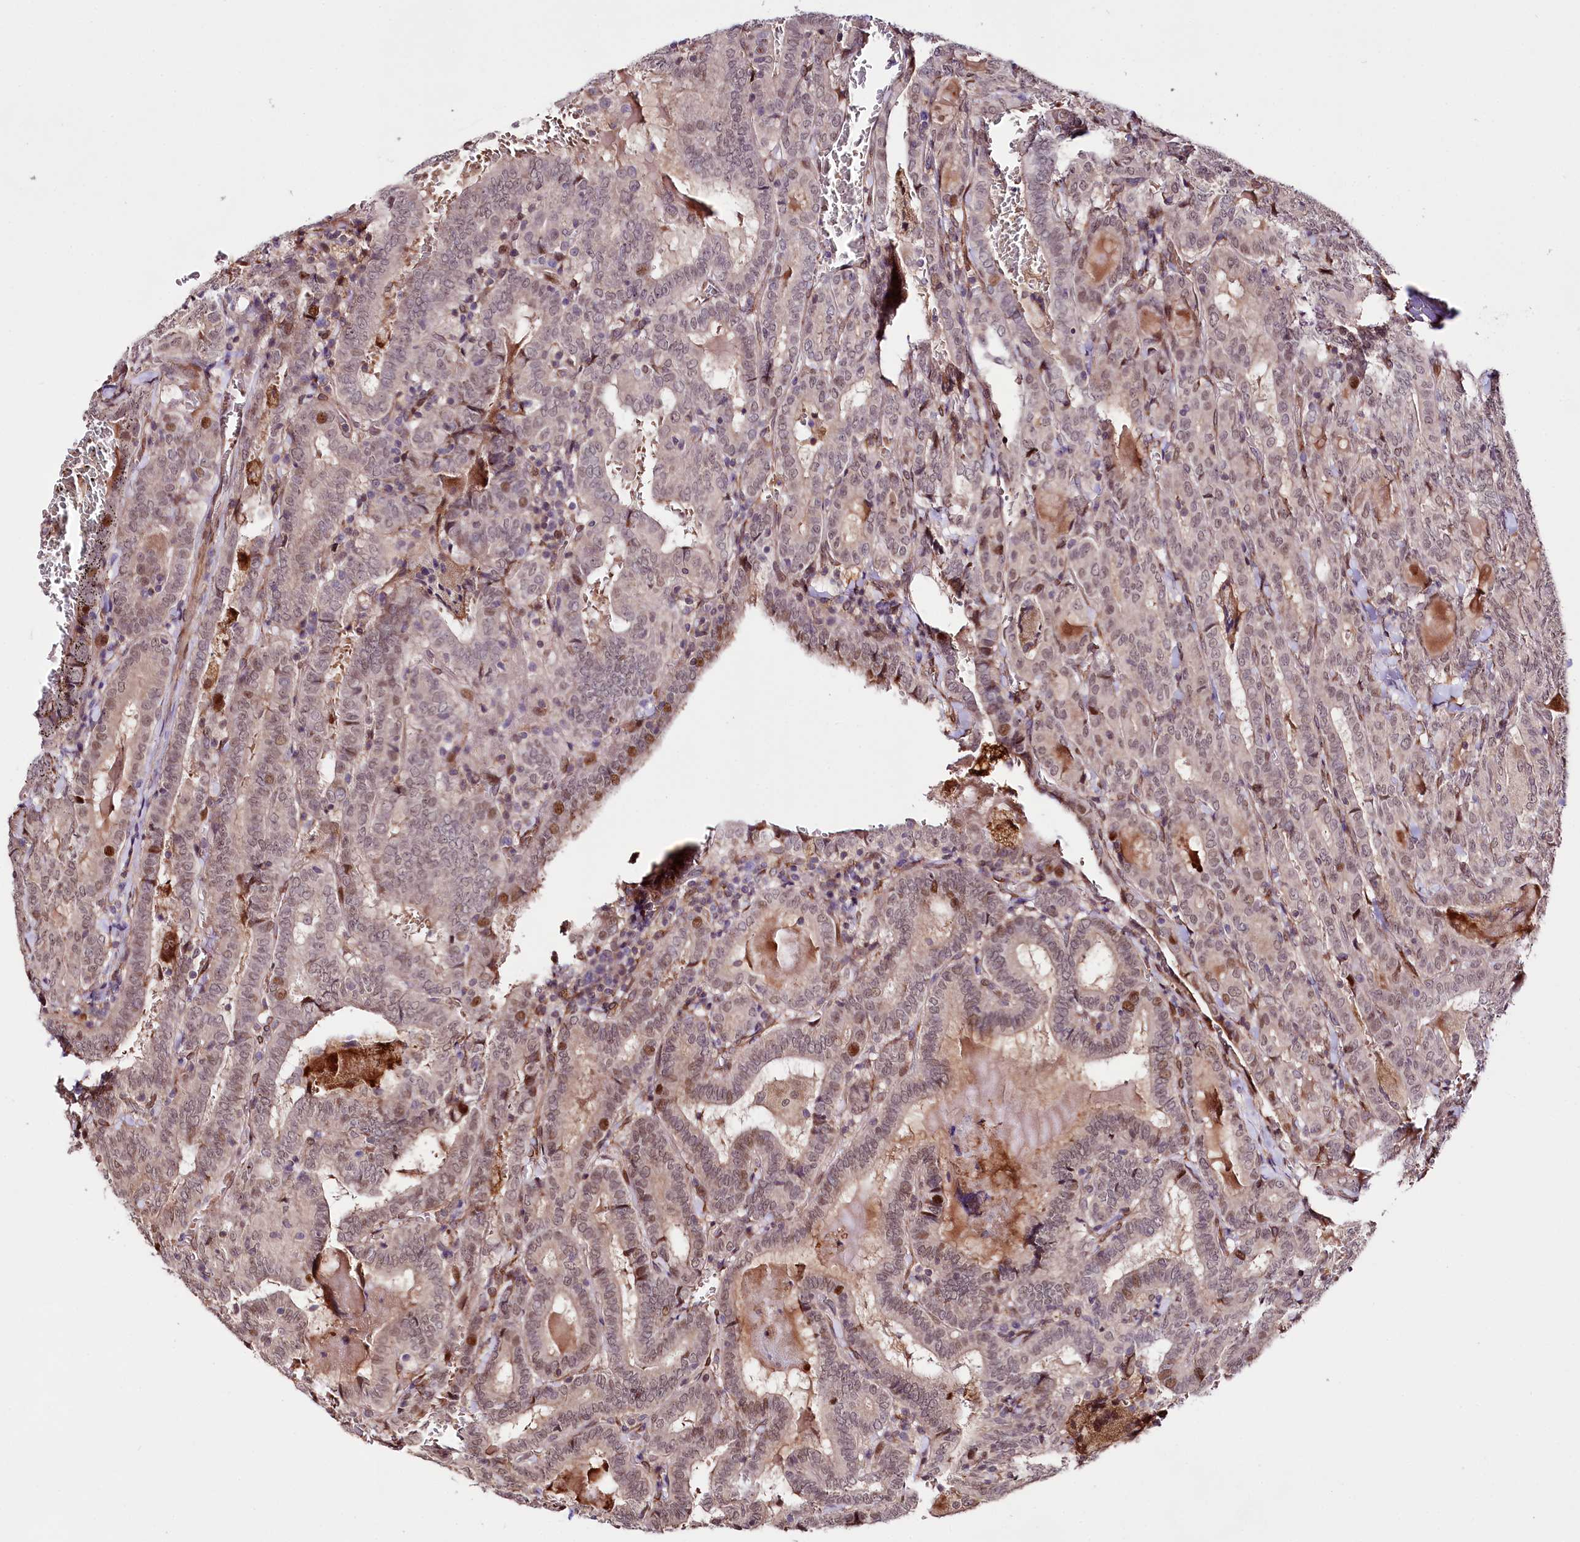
{"staining": {"intensity": "weak", "quantity": "25%-75%", "location": "nuclear"}, "tissue": "thyroid cancer", "cell_type": "Tumor cells", "image_type": "cancer", "snomed": [{"axis": "morphology", "description": "Papillary adenocarcinoma, NOS"}, {"axis": "topography", "description": "Thyroid gland"}], "caption": "The immunohistochemical stain highlights weak nuclear staining in tumor cells of thyroid papillary adenocarcinoma tissue.", "gene": "CUTC", "patient": {"sex": "female", "age": 72}}